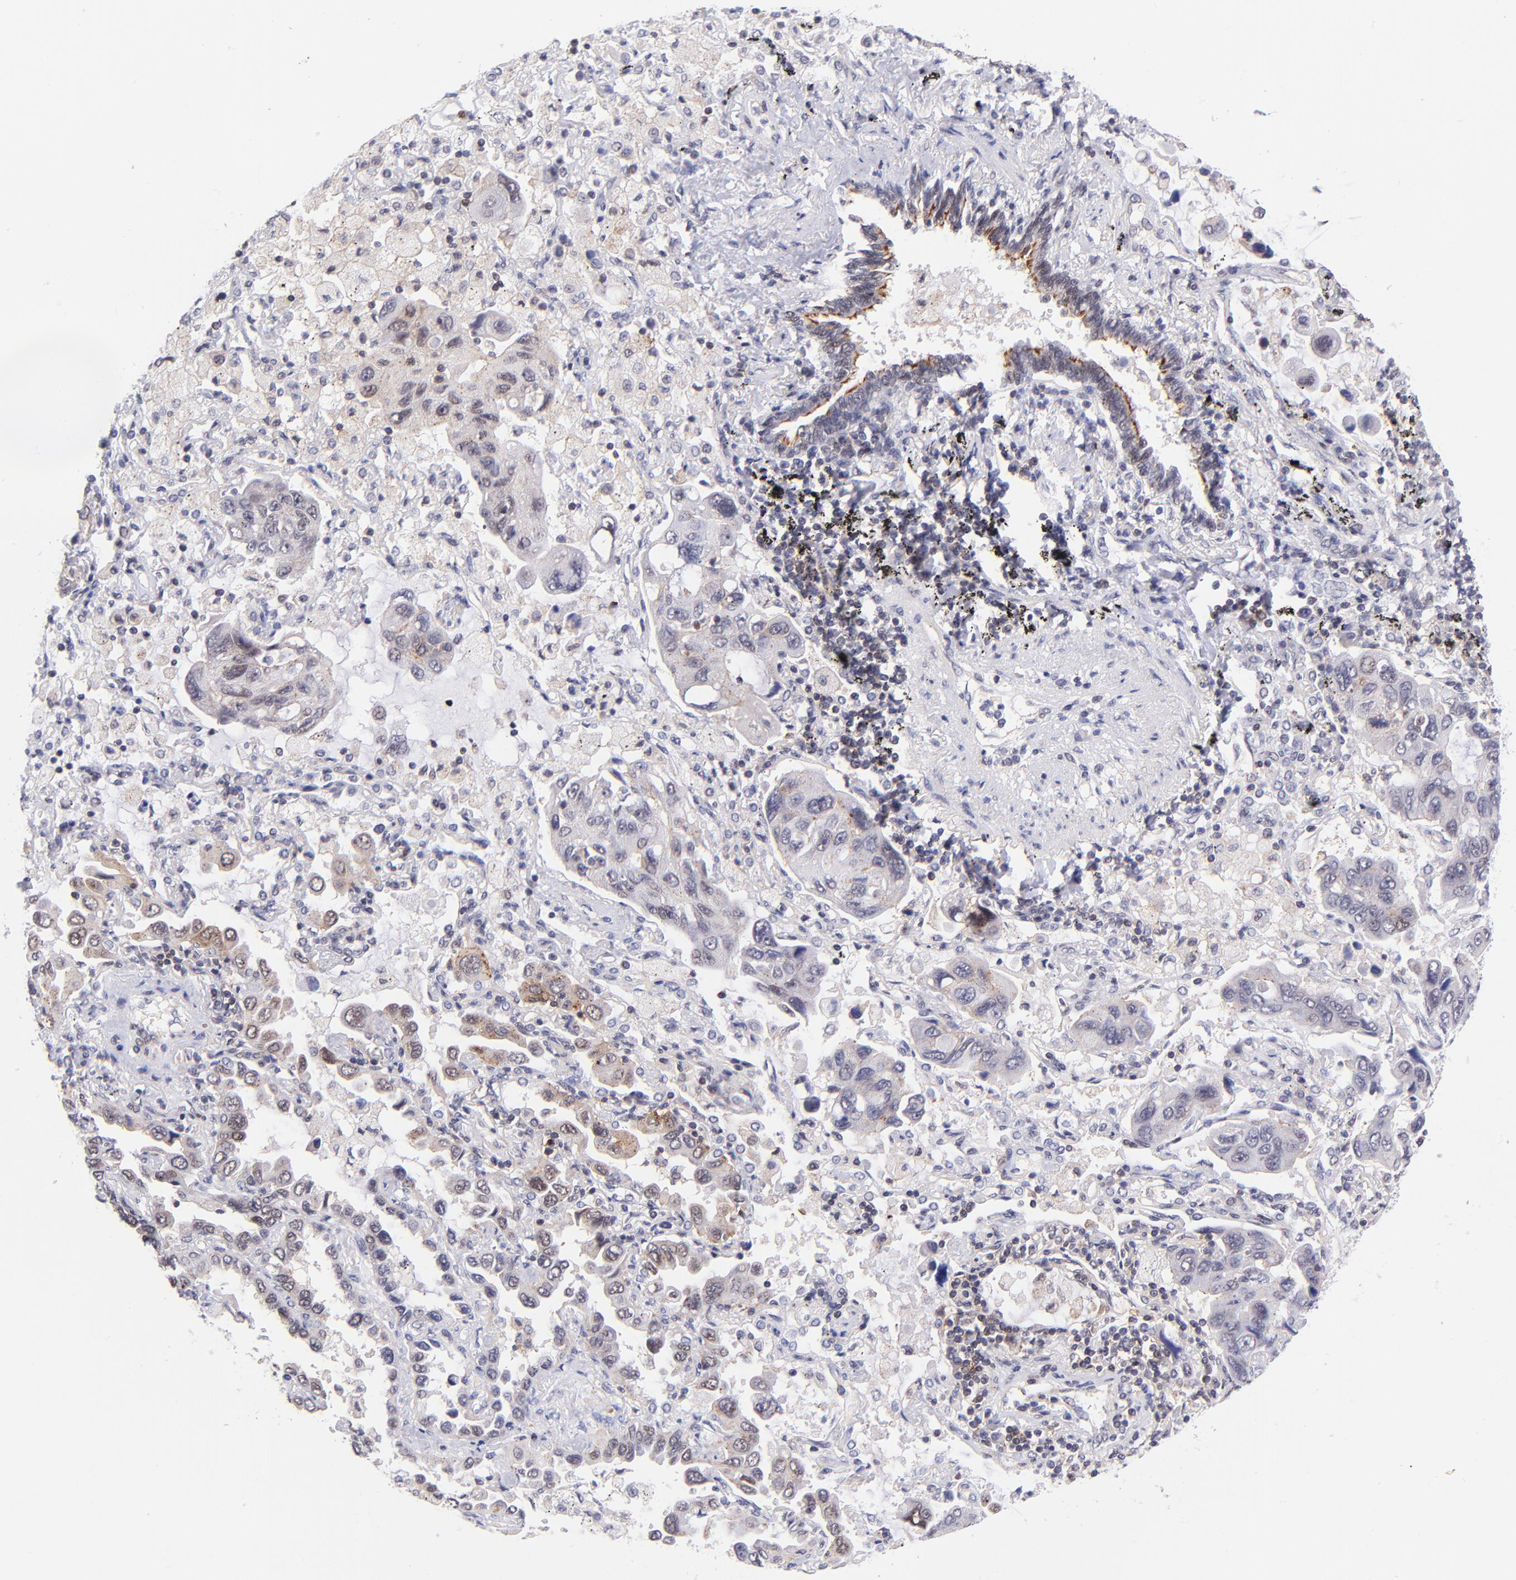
{"staining": {"intensity": "weak", "quantity": "<25%", "location": "nuclear"}, "tissue": "lung cancer", "cell_type": "Tumor cells", "image_type": "cancer", "snomed": [{"axis": "morphology", "description": "Adenocarcinoma, NOS"}, {"axis": "topography", "description": "Lung"}], "caption": "The image exhibits no significant expression in tumor cells of lung adenocarcinoma.", "gene": "SOX6", "patient": {"sex": "male", "age": 64}}